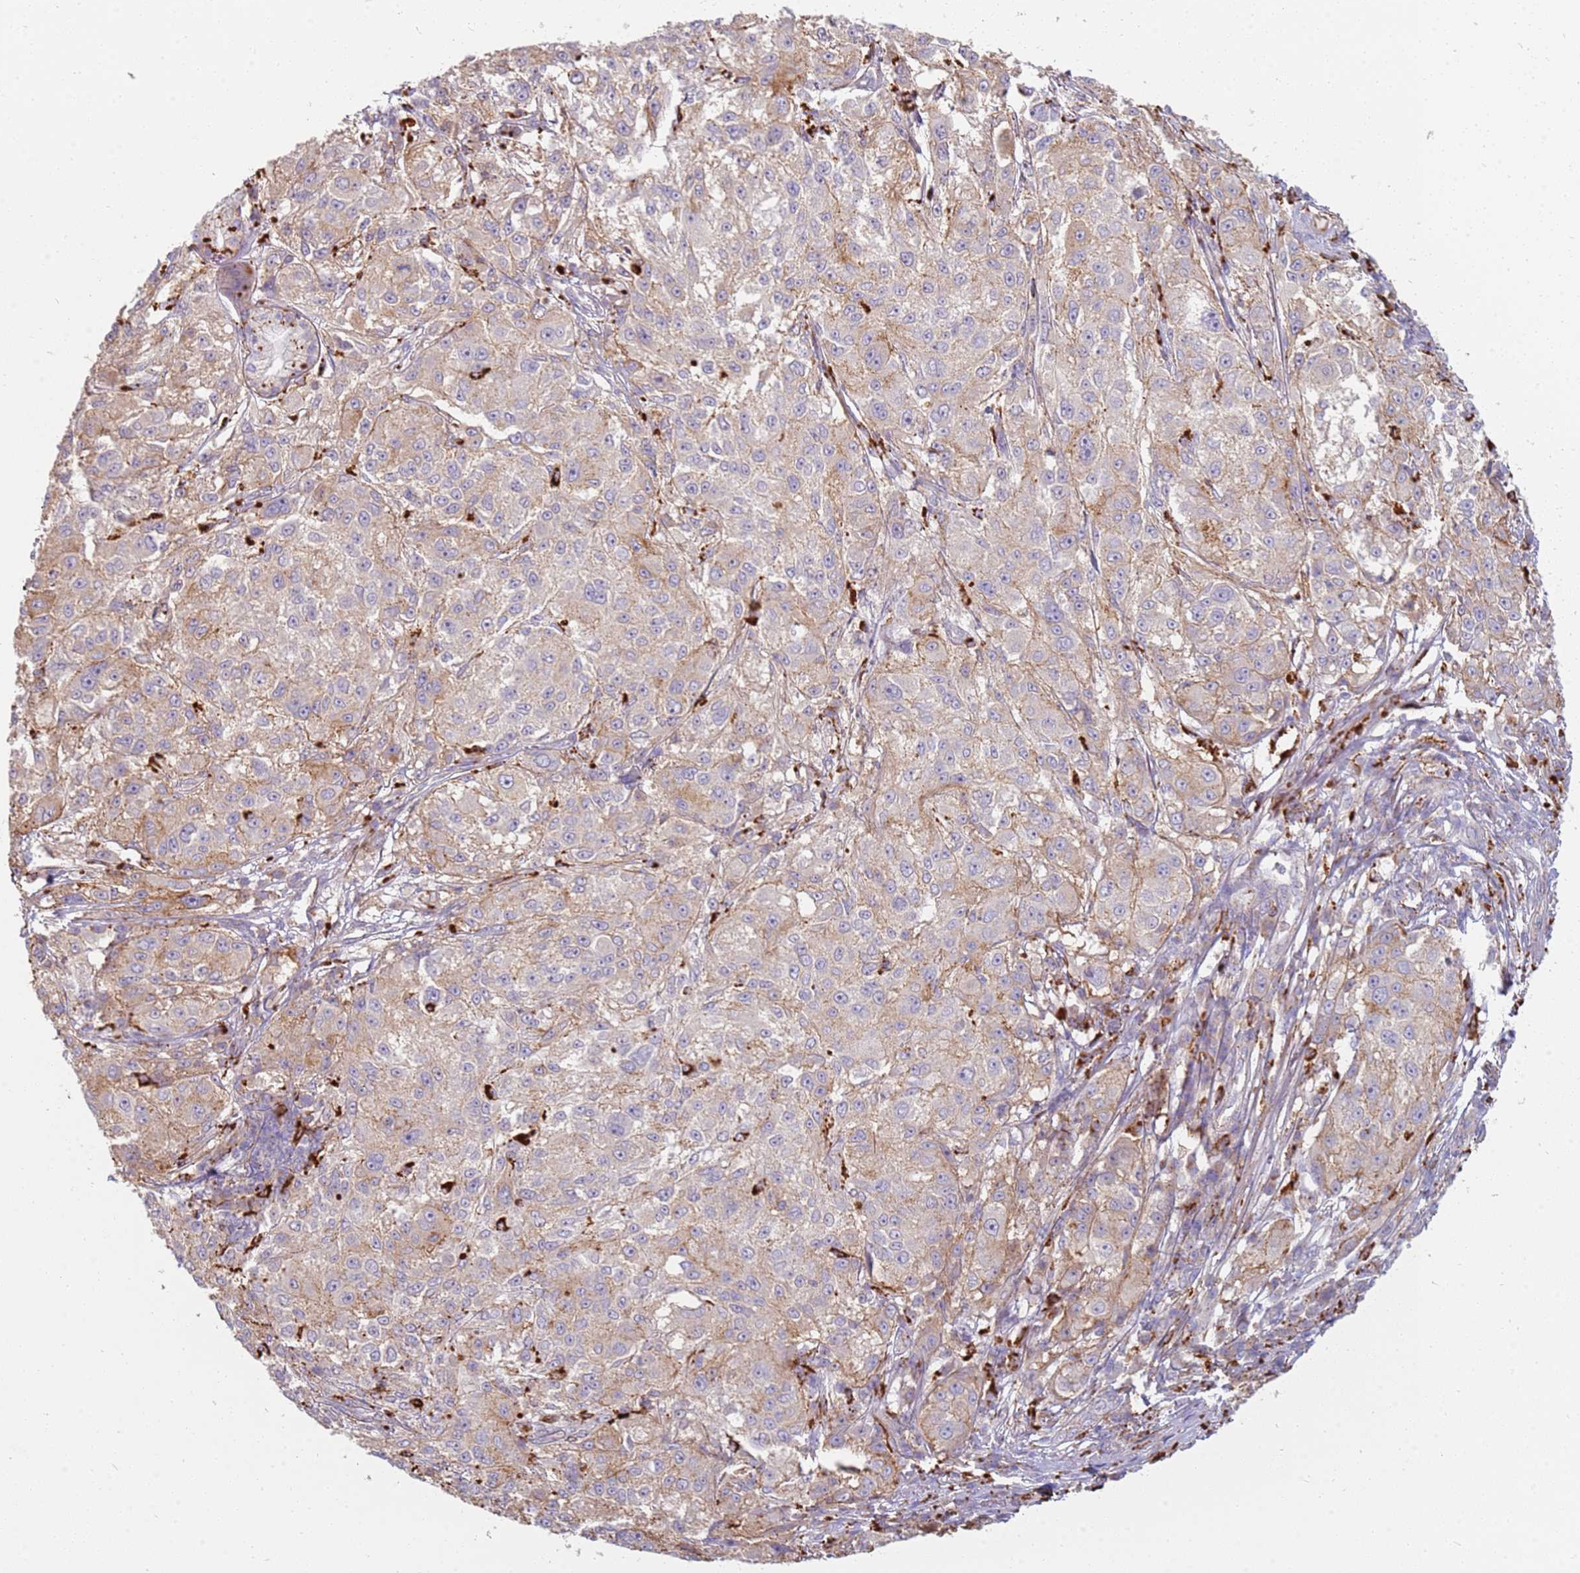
{"staining": {"intensity": "weak", "quantity": "25%-75%", "location": "cytoplasmic/membranous"}, "tissue": "melanoma", "cell_type": "Tumor cells", "image_type": "cancer", "snomed": [{"axis": "morphology", "description": "Necrosis, NOS"}, {"axis": "morphology", "description": "Malignant melanoma, NOS"}, {"axis": "topography", "description": "Skin"}], "caption": "A micrograph of human malignant melanoma stained for a protein exhibits weak cytoplasmic/membranous brown staining in tumor cells. (Stains: DAB (3,3'-diaminobenzidine) in brown, nuclei in blue, Microscopy: brightfield microscopy at high magnification).", "gene": "TMEM229B", "patient": {"sex": "female", "age": 87}}